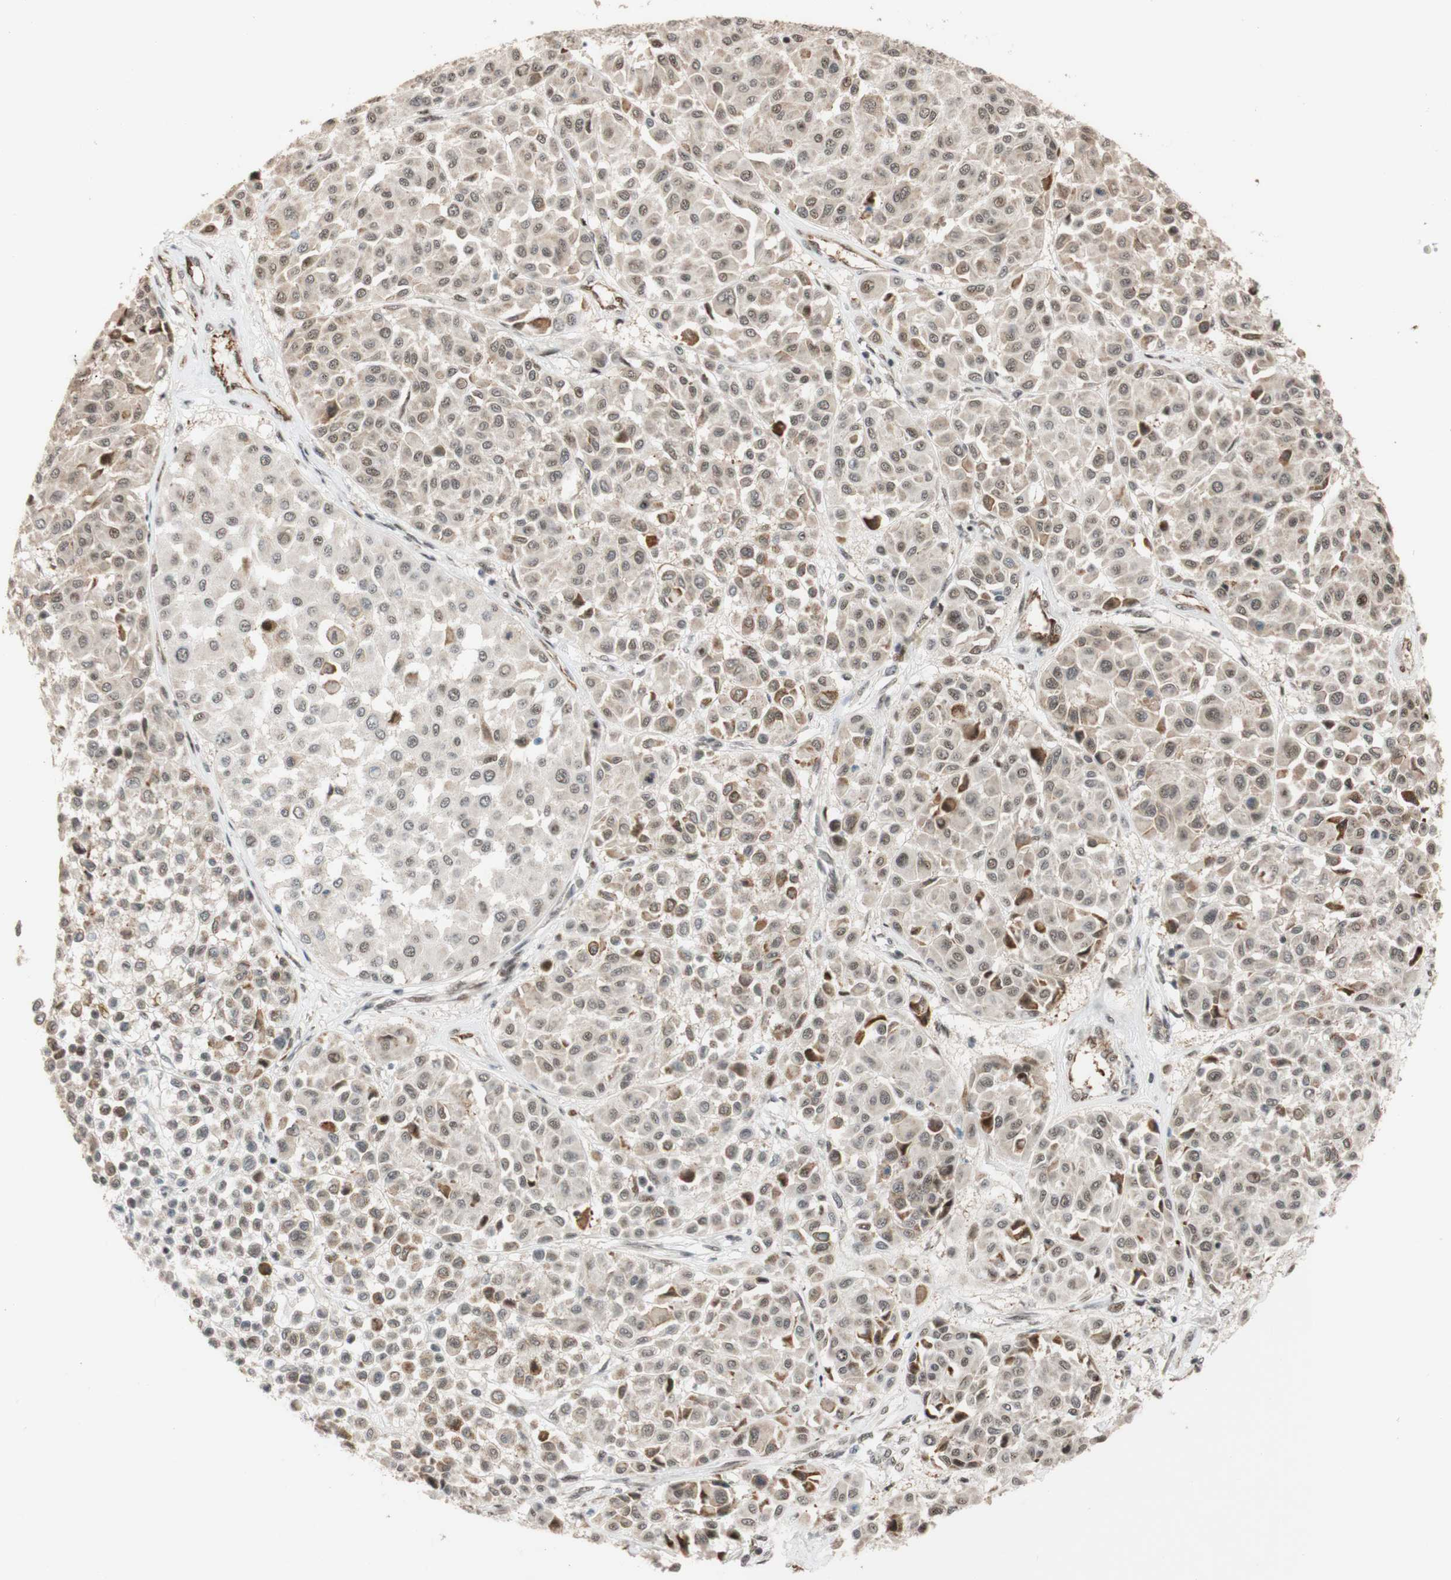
{"staining": {"intensity": "moderate", "quantity": "25%-75%", "location": "cytoplasmic/membranous"}, "tissue": "melanoma", "cell_type": "Tumor cells", "image_type": "cancer", "snomed": [{"axis": "morphology", "description": "Malignant melanoma, Metastatic site"}, {"axis": "topography", "description": "Soft tissue"}], "caption": "A brown stain labels moderate cytoplasmic/membranous staining of a protein in human malignant melanoma (metastatic site) tumor cells.", "gene": "SAP18", "patient": {"sex": "male", "age": 41}}